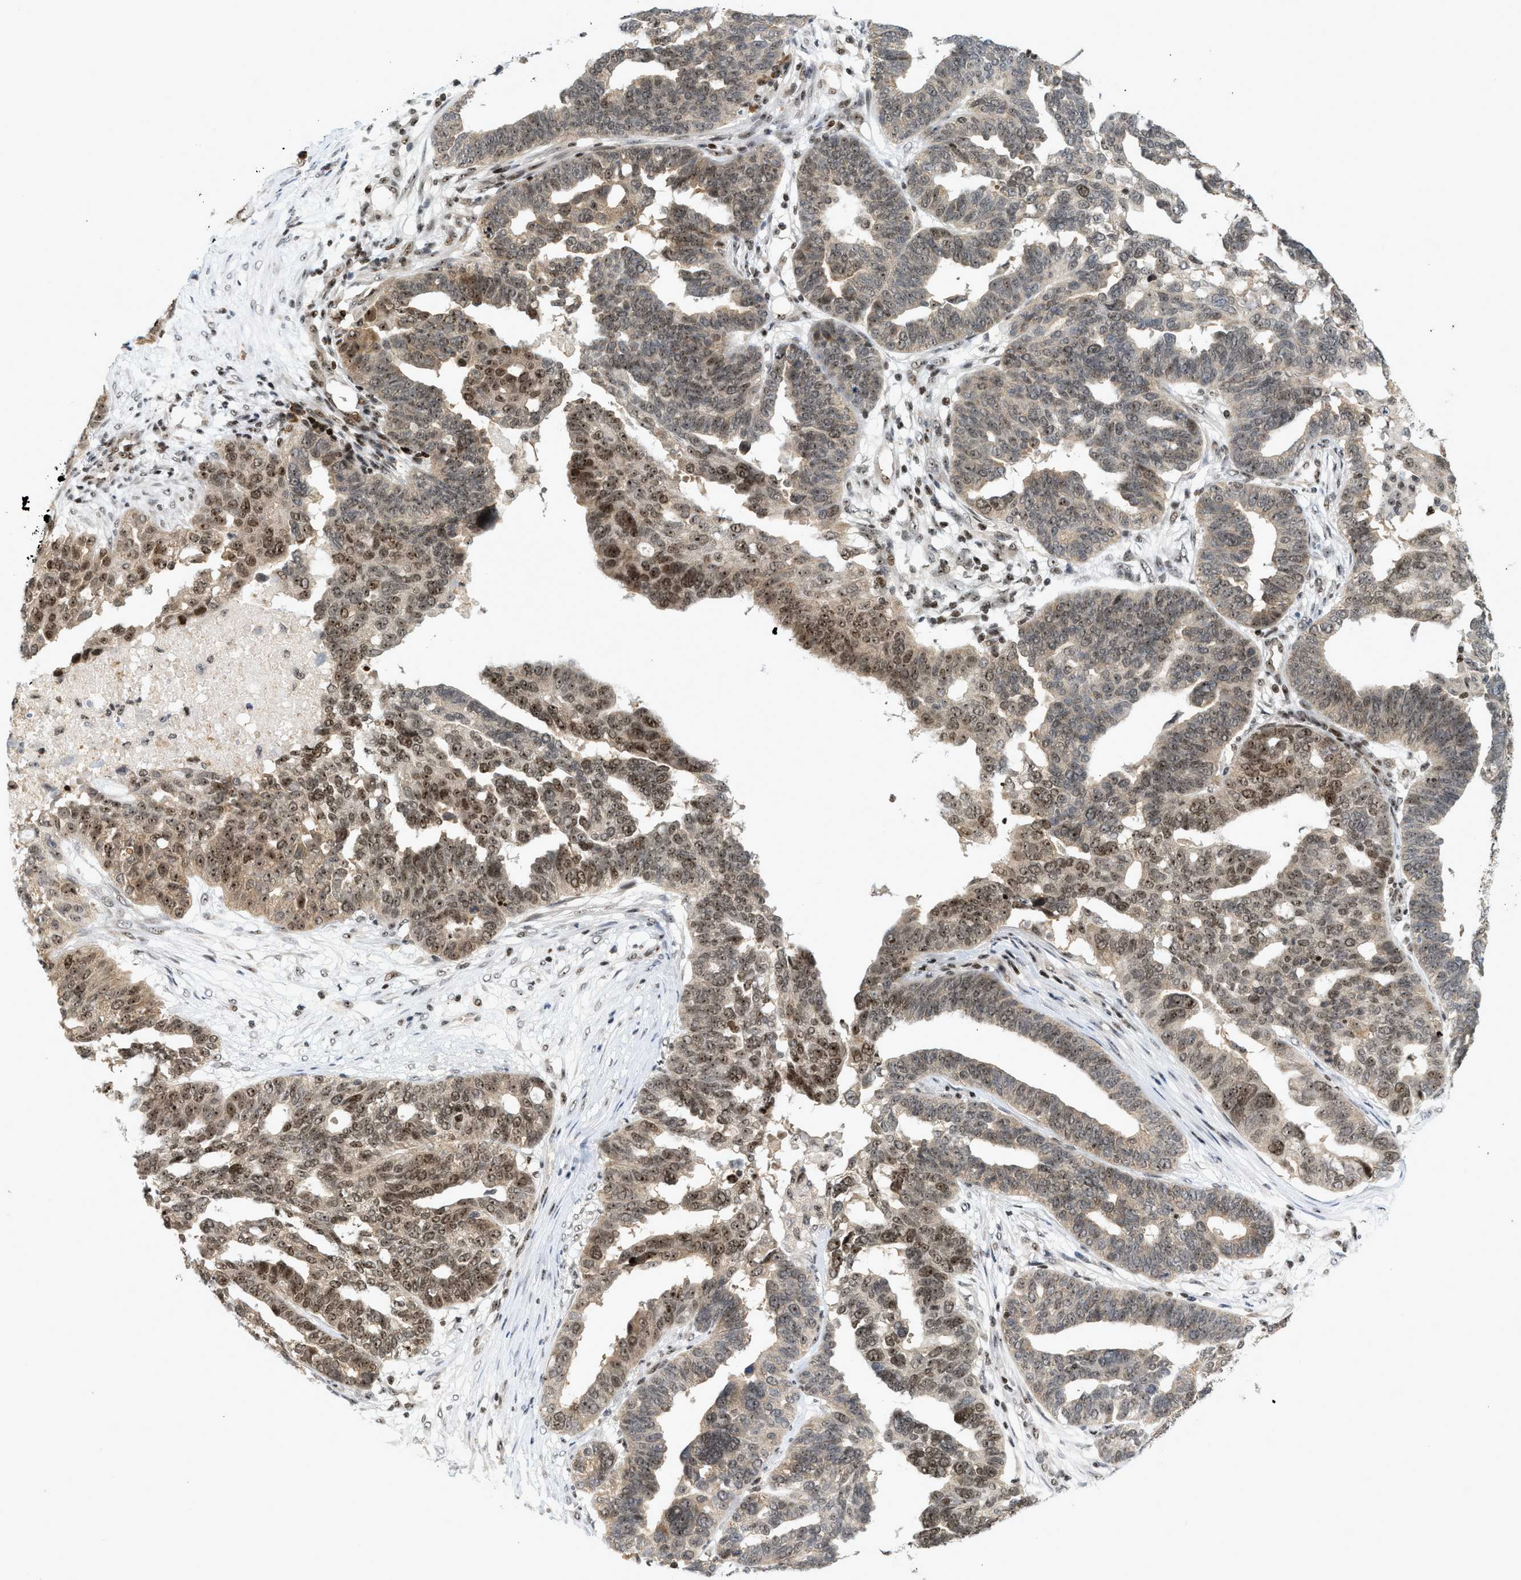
{"staining": {"intensity": "moderate", "quantity": "25%-75%", "location": "nuclear"}, "tissue": "ovarian cancer", "cell_type": "Tumor cells", "image_type": "cancer", "snomed": [{"axis": "morphology", "description": "Cystadenocarcinoma, serous, NOS"}, {"axis": "topography", "description": "Ovary"}], "caption": "Approximately 25%-75% of tumor cells in ovarian cancer (serous cystadenocarcinoma) display moderate nuclear protein expression as visualized by brown immunohistochemical staining.", "gene": "ZNF22", "patient": {"sex": "female", "age": 59}}